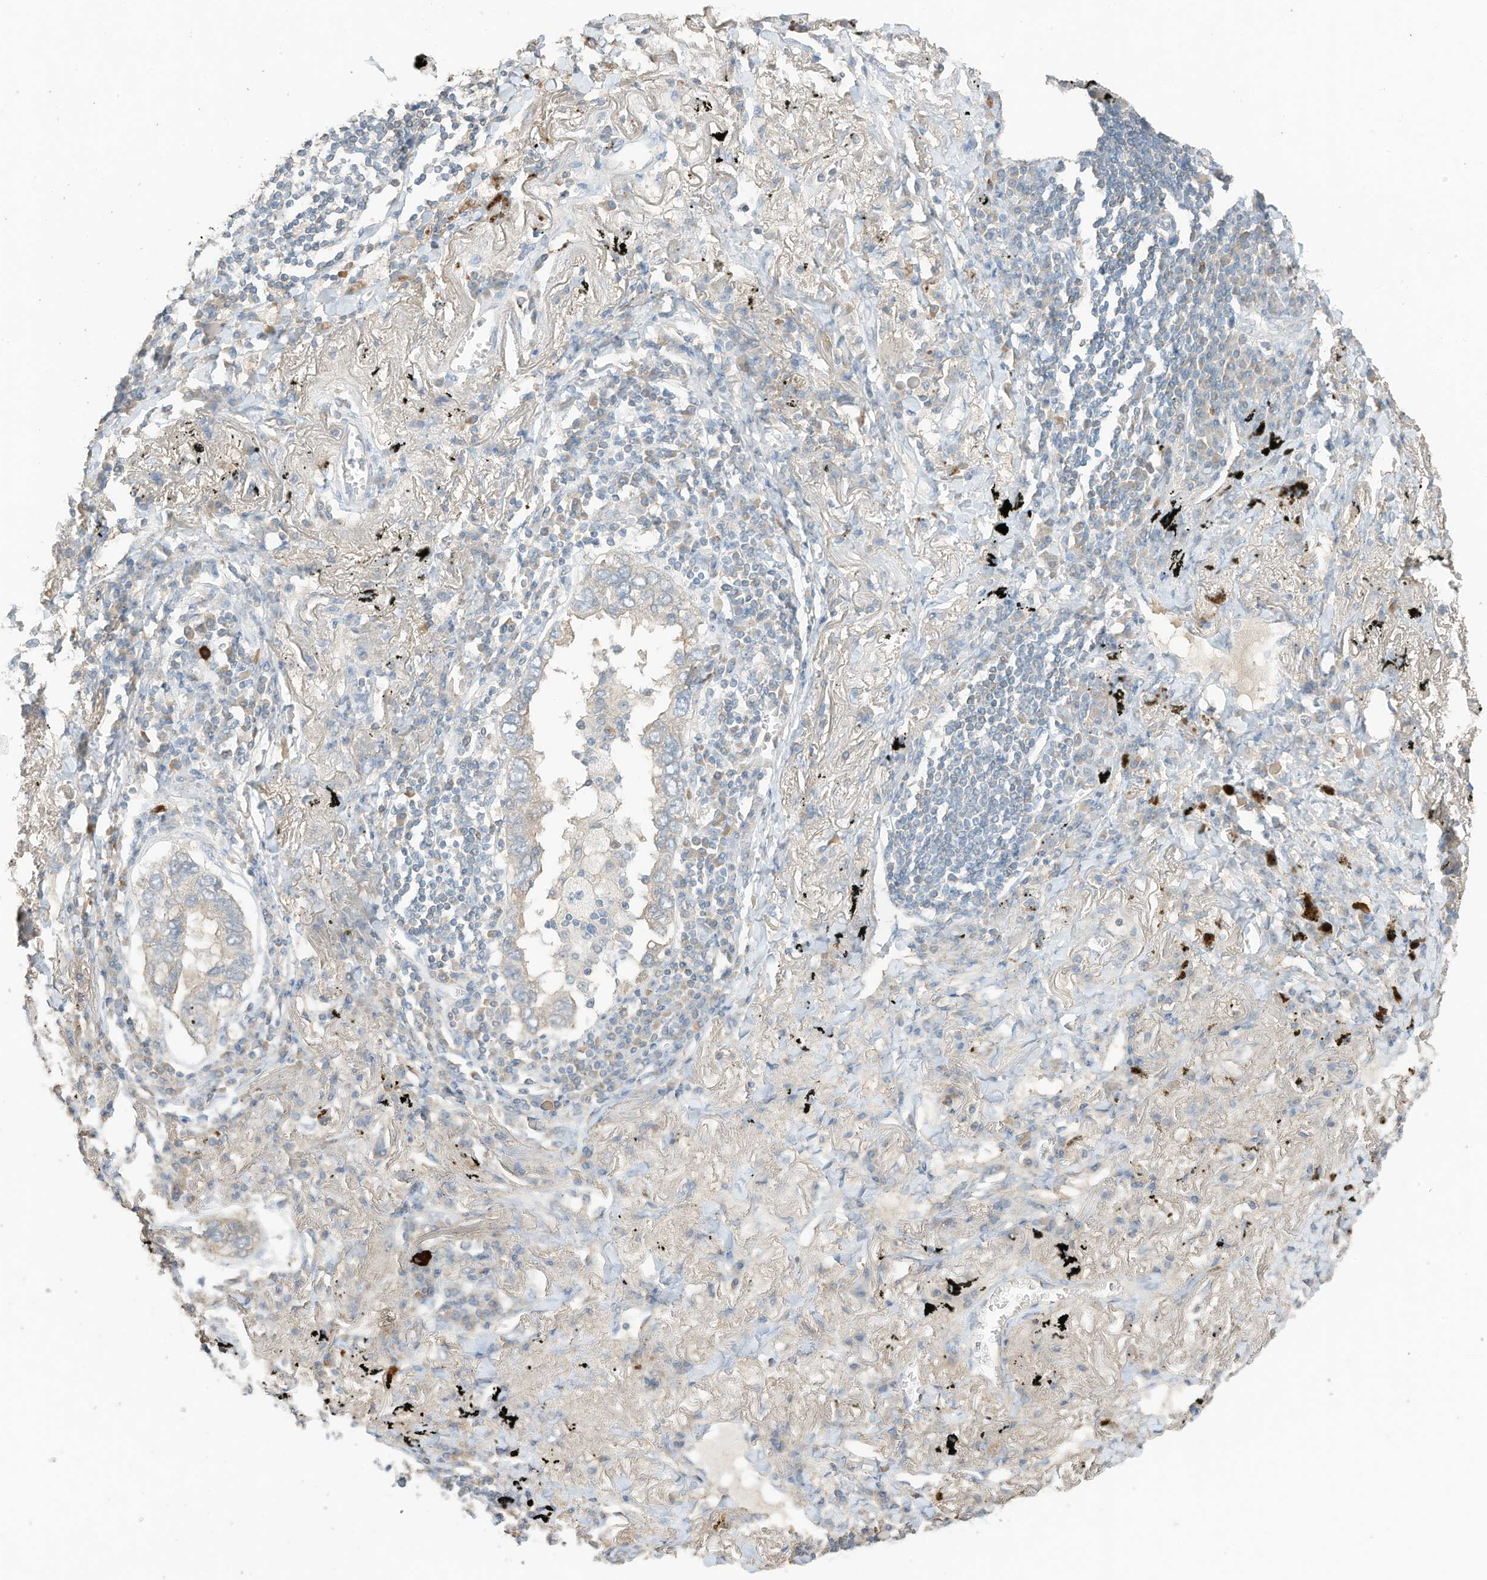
{"staining": {"intensity": "weak", "quantity": "25%-75%", "location": "cytoplasmic/membranous"}, "tissue": "lung cancer", "cell_type": "Tumor cells", "image_type": "cancer", "snomed": [{"axis": "morphology", "description": "Adenocarcinoma, NOS"}, {"axis": "topography", "description": "Lung"}], "caption": "Protein staining demonstrates weak cytoplasmic/membranous expression in approximately 25%-75% of tumor cells in lung cancer.", "gene": "CAPN13", "patient": {"sex": "male", "age": 65}}